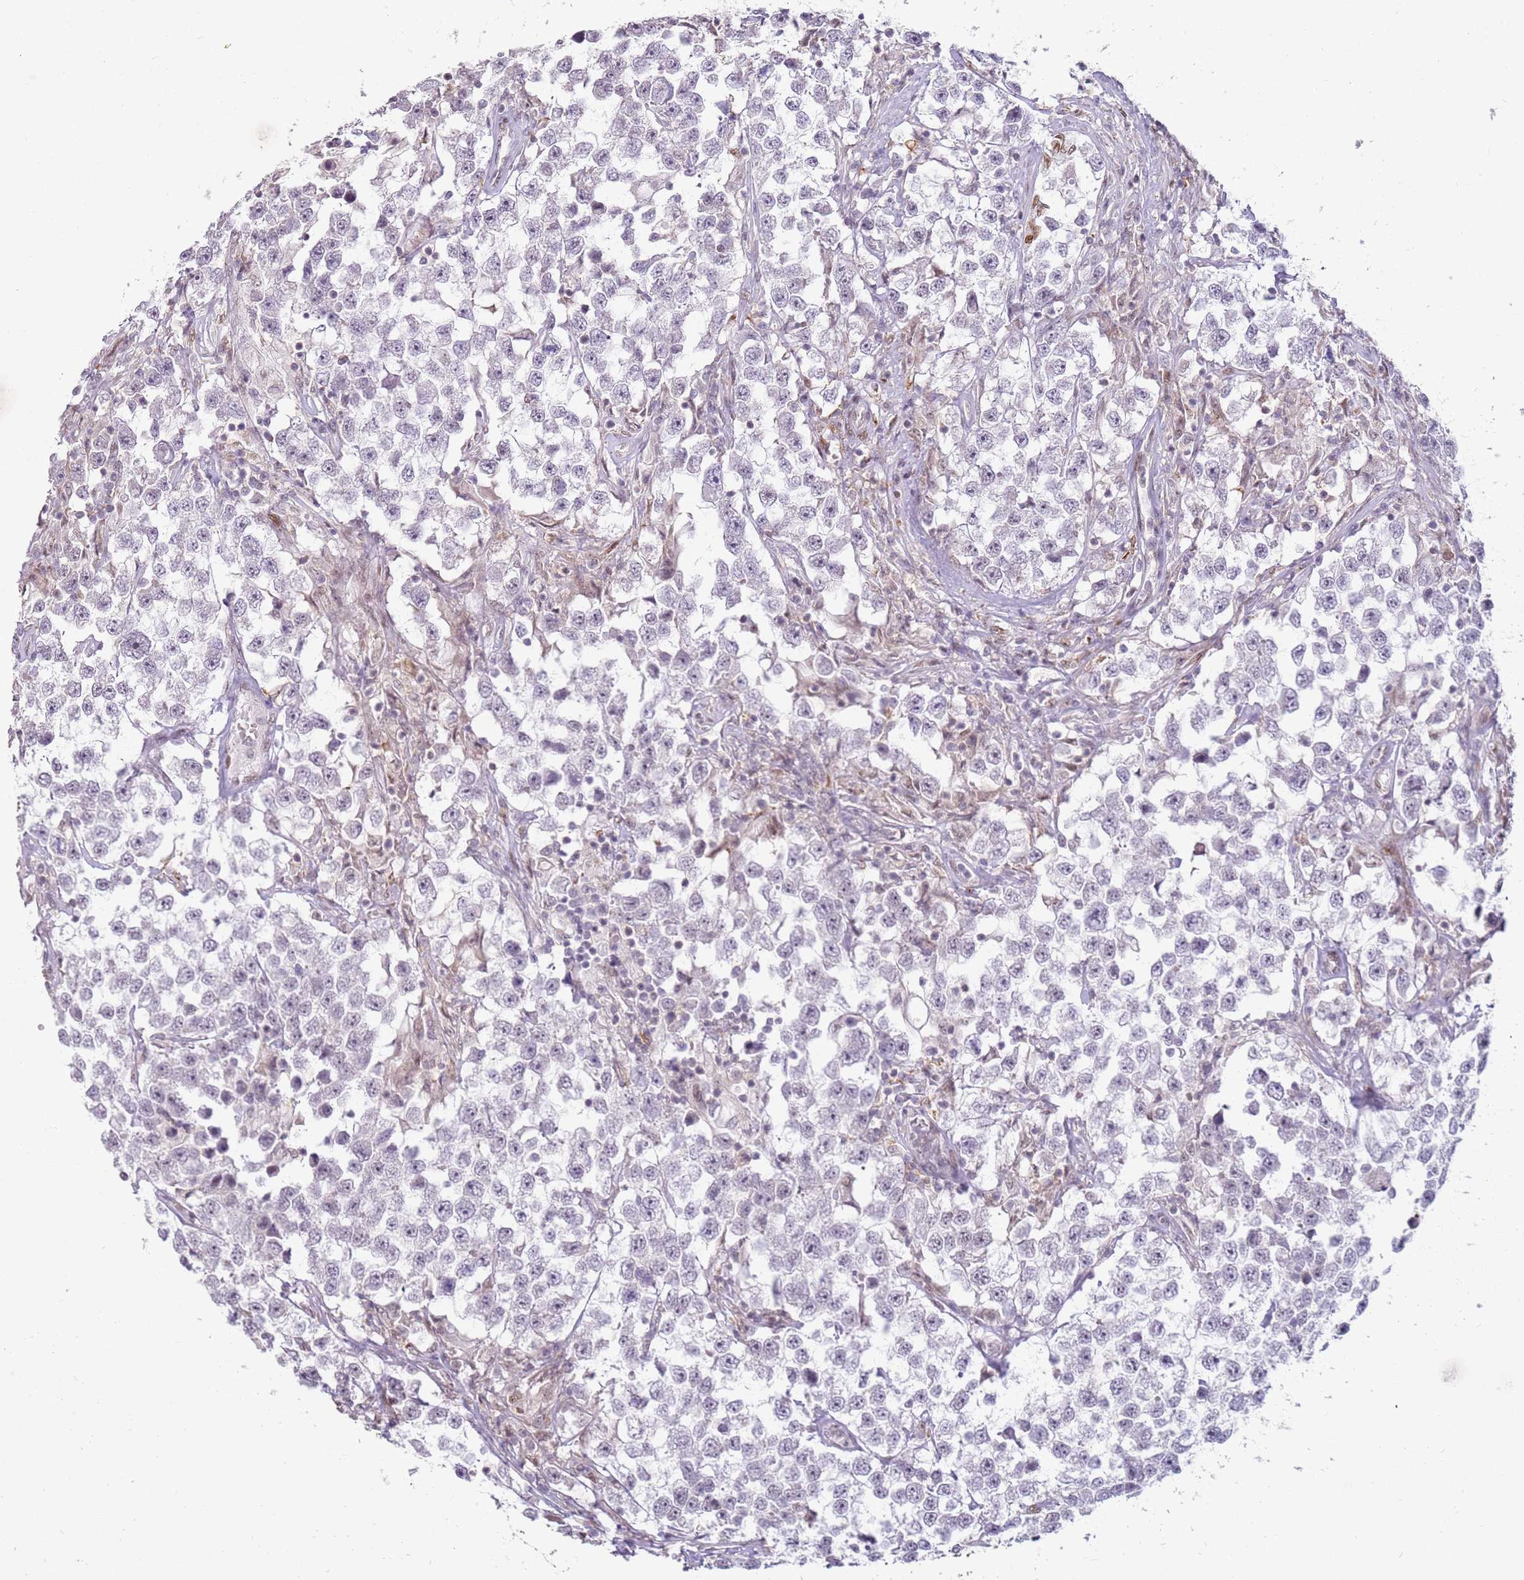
{"staining": {"intensity": "negative", "quantity": "none", "location": "none"}, "tissue": "testis cancer", "cell_type": "Tumor cells", "image_type": "cancer", "snomed": [{"axis": "morphology", "description": "Seminoma, NOS"}, {"axis": "topography", "description": "Testis"}], "caption": "There is no significant staining in tumor cells of testis cancer.", "gene": "PHC2", "patient": {"sex": "male", "age": 46}}